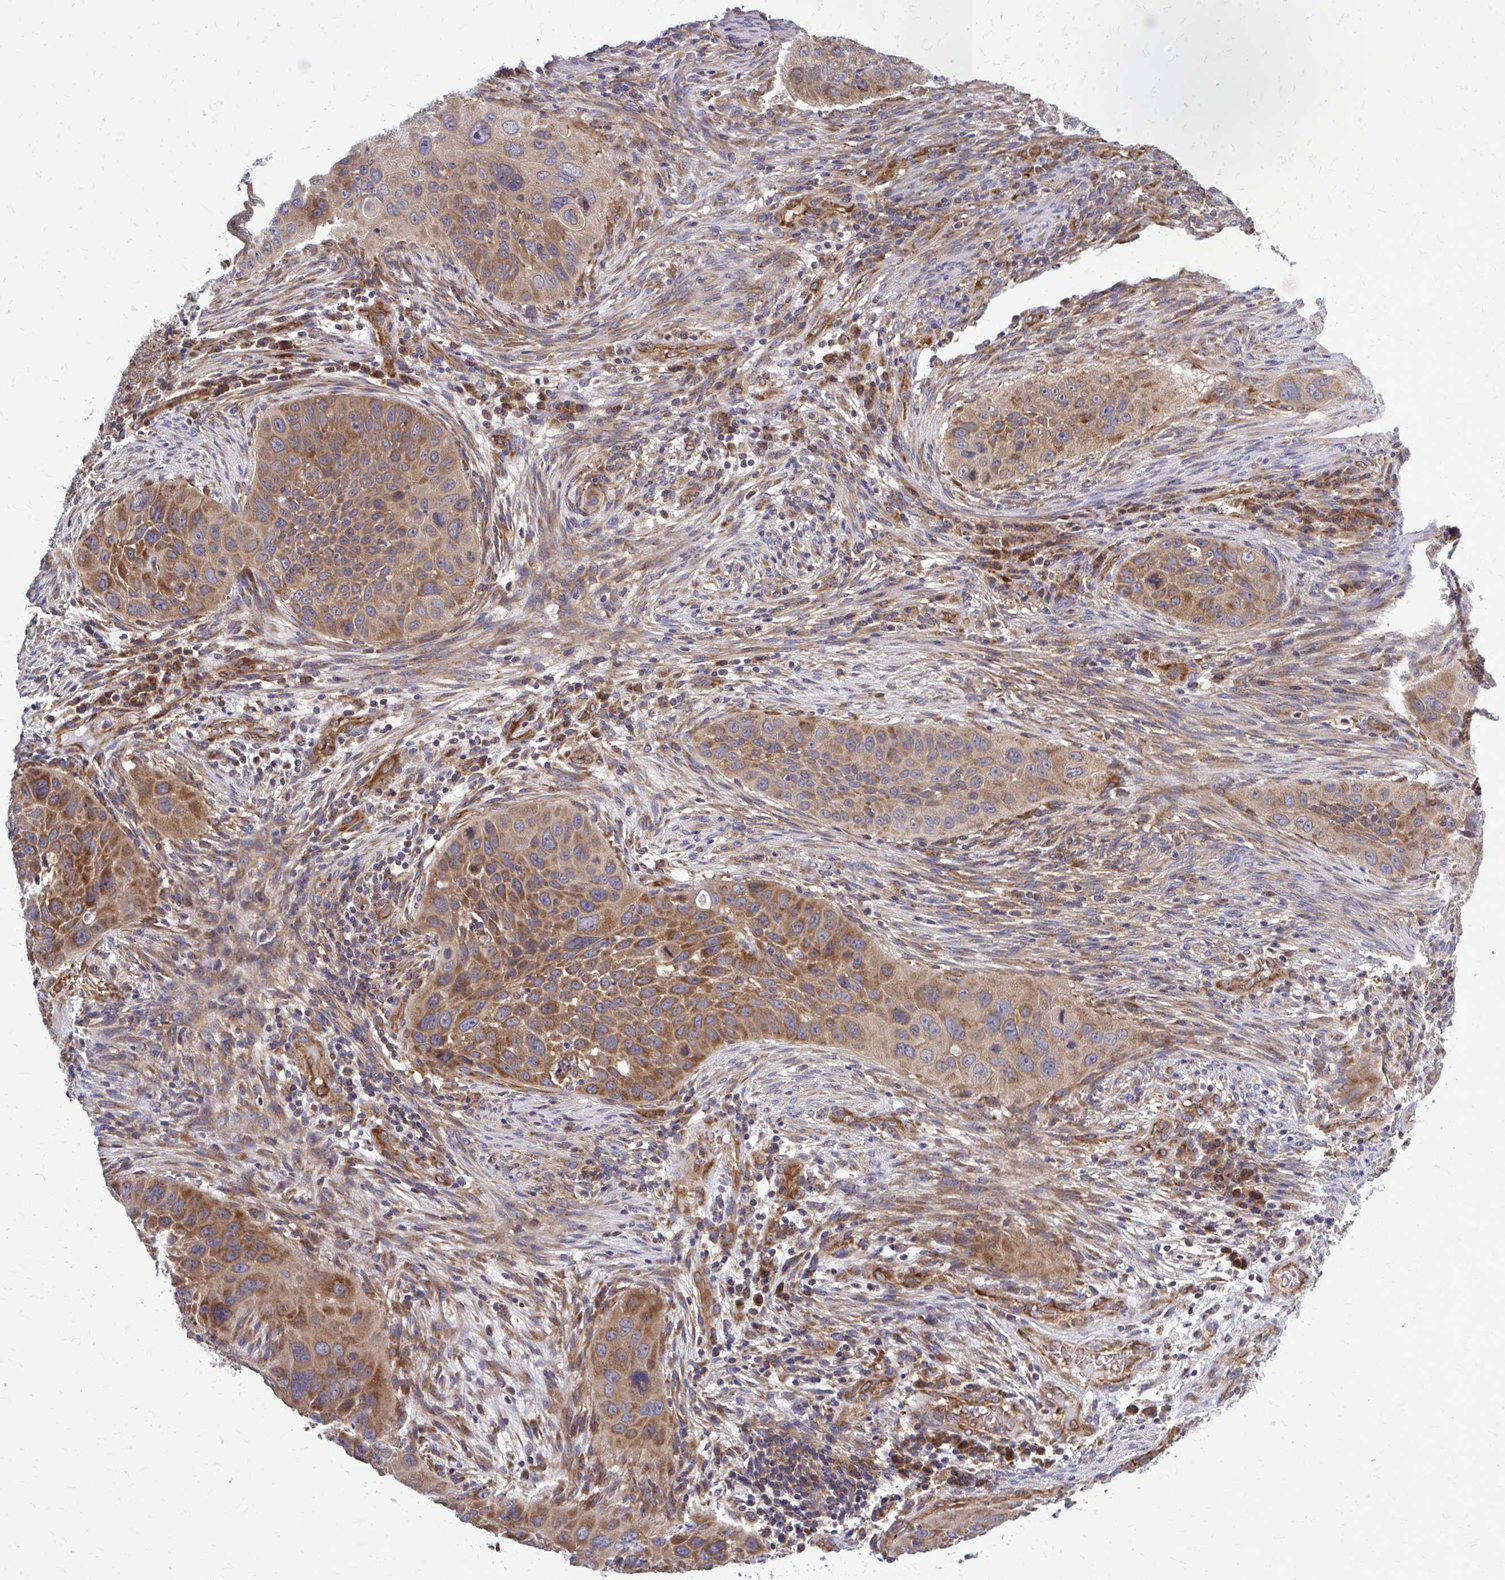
{"staining": {"intensity": "moderate", "quantity": "25%-75%", "location": "cytoplasmic/membranous"}, "tissue": "lung cancer", "cell_type": "Tumor cells", "image_type": "cancer", "snomed": [{"axis": "morphology", "description": "Squamous cell carcinoma, NOS"}, {"axis": "topography", "description": "Lung"}], "caption": "Brown immunohistochemical staining in lung squamous cell carcinoma reveals moderate cytoplasmic/membranous expression in about 25%-75% of tumor cells. The protein is shown in brown color, while the nuclei are stained blue.", "gene": "PDK4", "patient": {"sex": "male", "age": 63}}